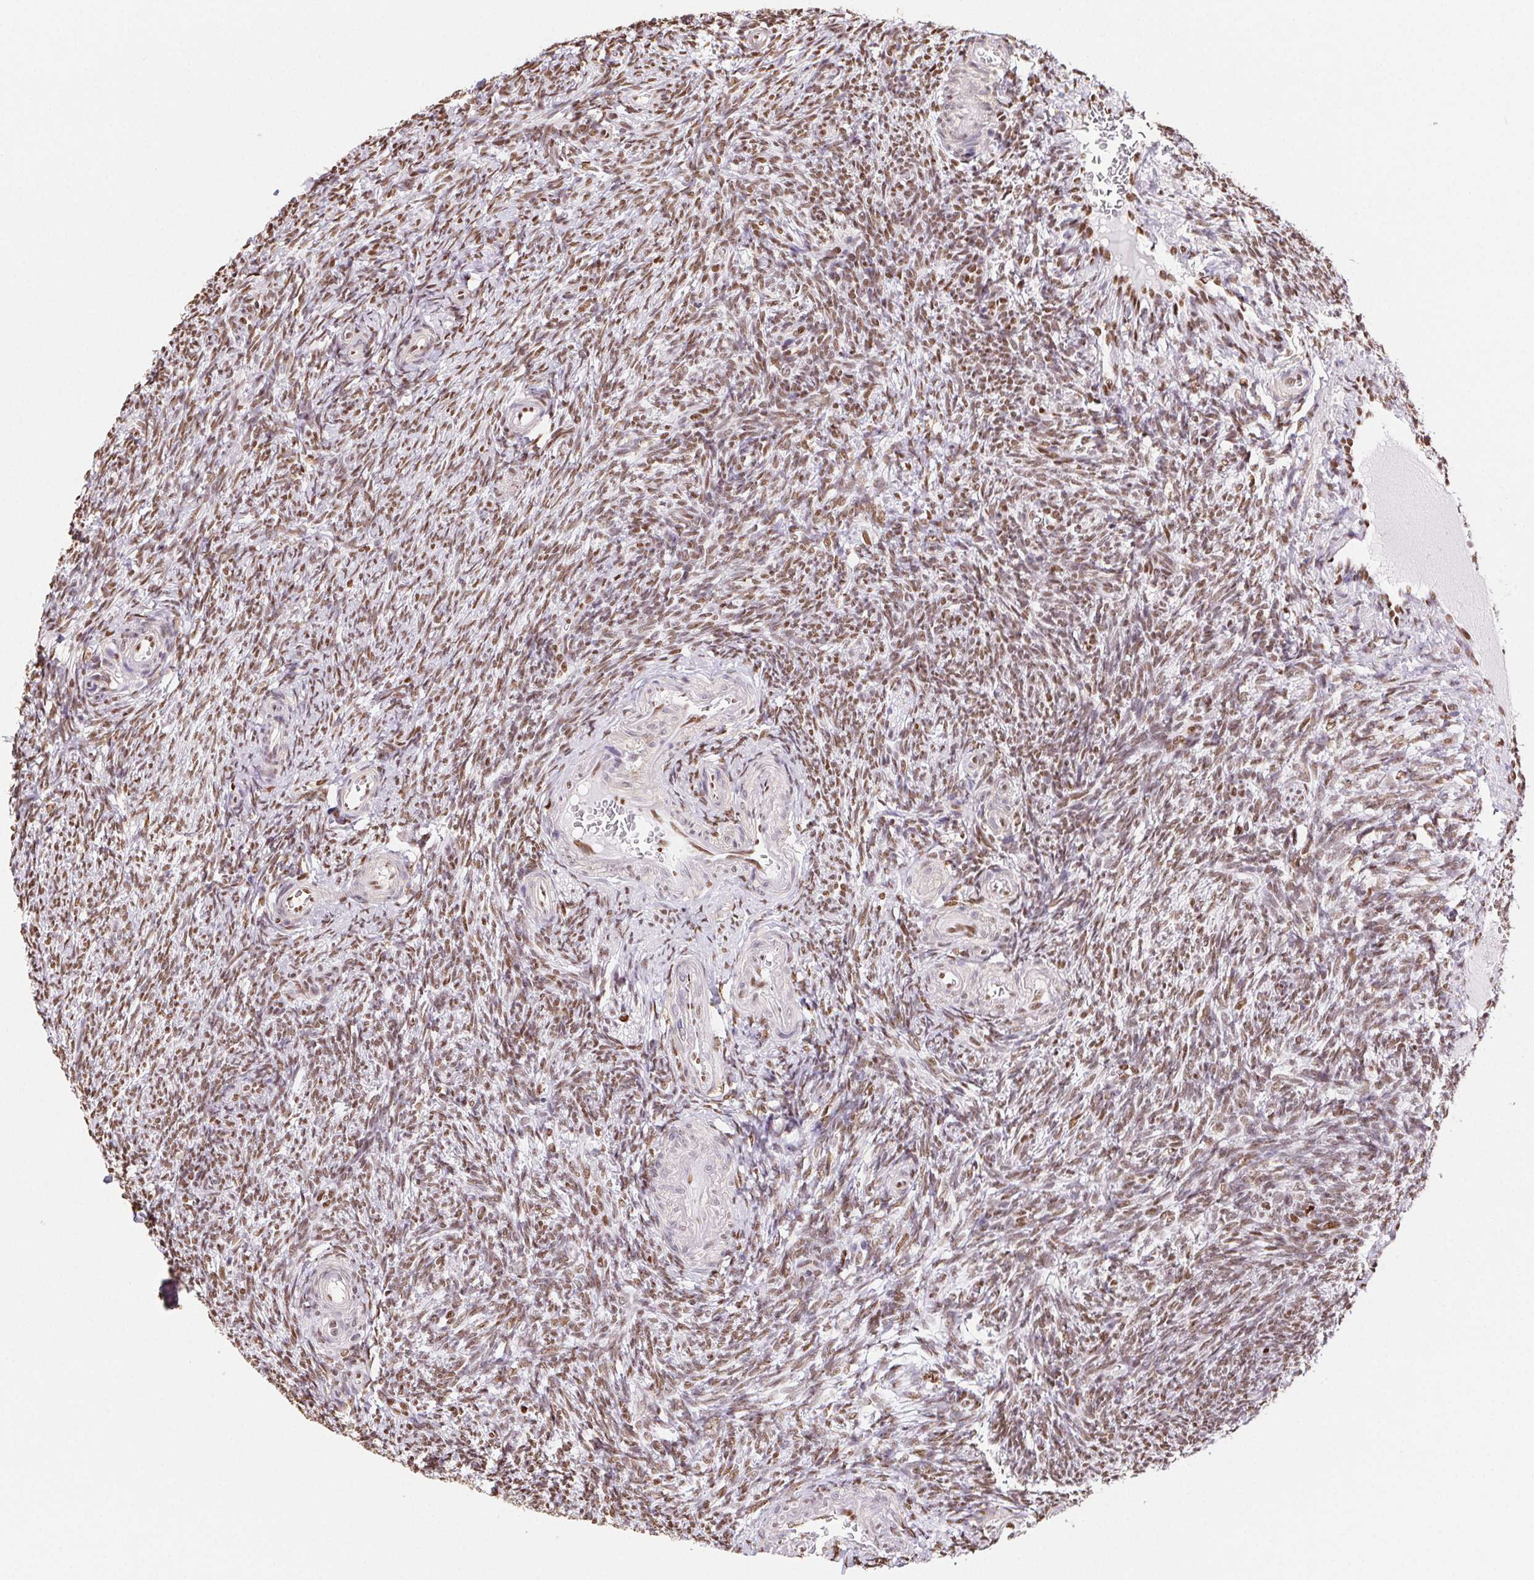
{"staining": {"intensity": "moderate", "quantity": ">75%", "location": "nuclear"}, "tissue": "ovary", "cell_type": "Ovarian stroma cells", "image_type": "normal", "snomed": [{"axis": "morphology", "description": "Normal tissue, NOS"}, {"axis": "topography", "description": "Ovary"}], "caption": "This micrograph shows unremarkable ovary stained with IHC to label a protein in brown. The nuclear of ovarian stroma cells show moderate positivity for the protein. Nuclei are counter-stained blue.", "gene": "SETSIP", "patient": {"sex": "female", "age": 39}}